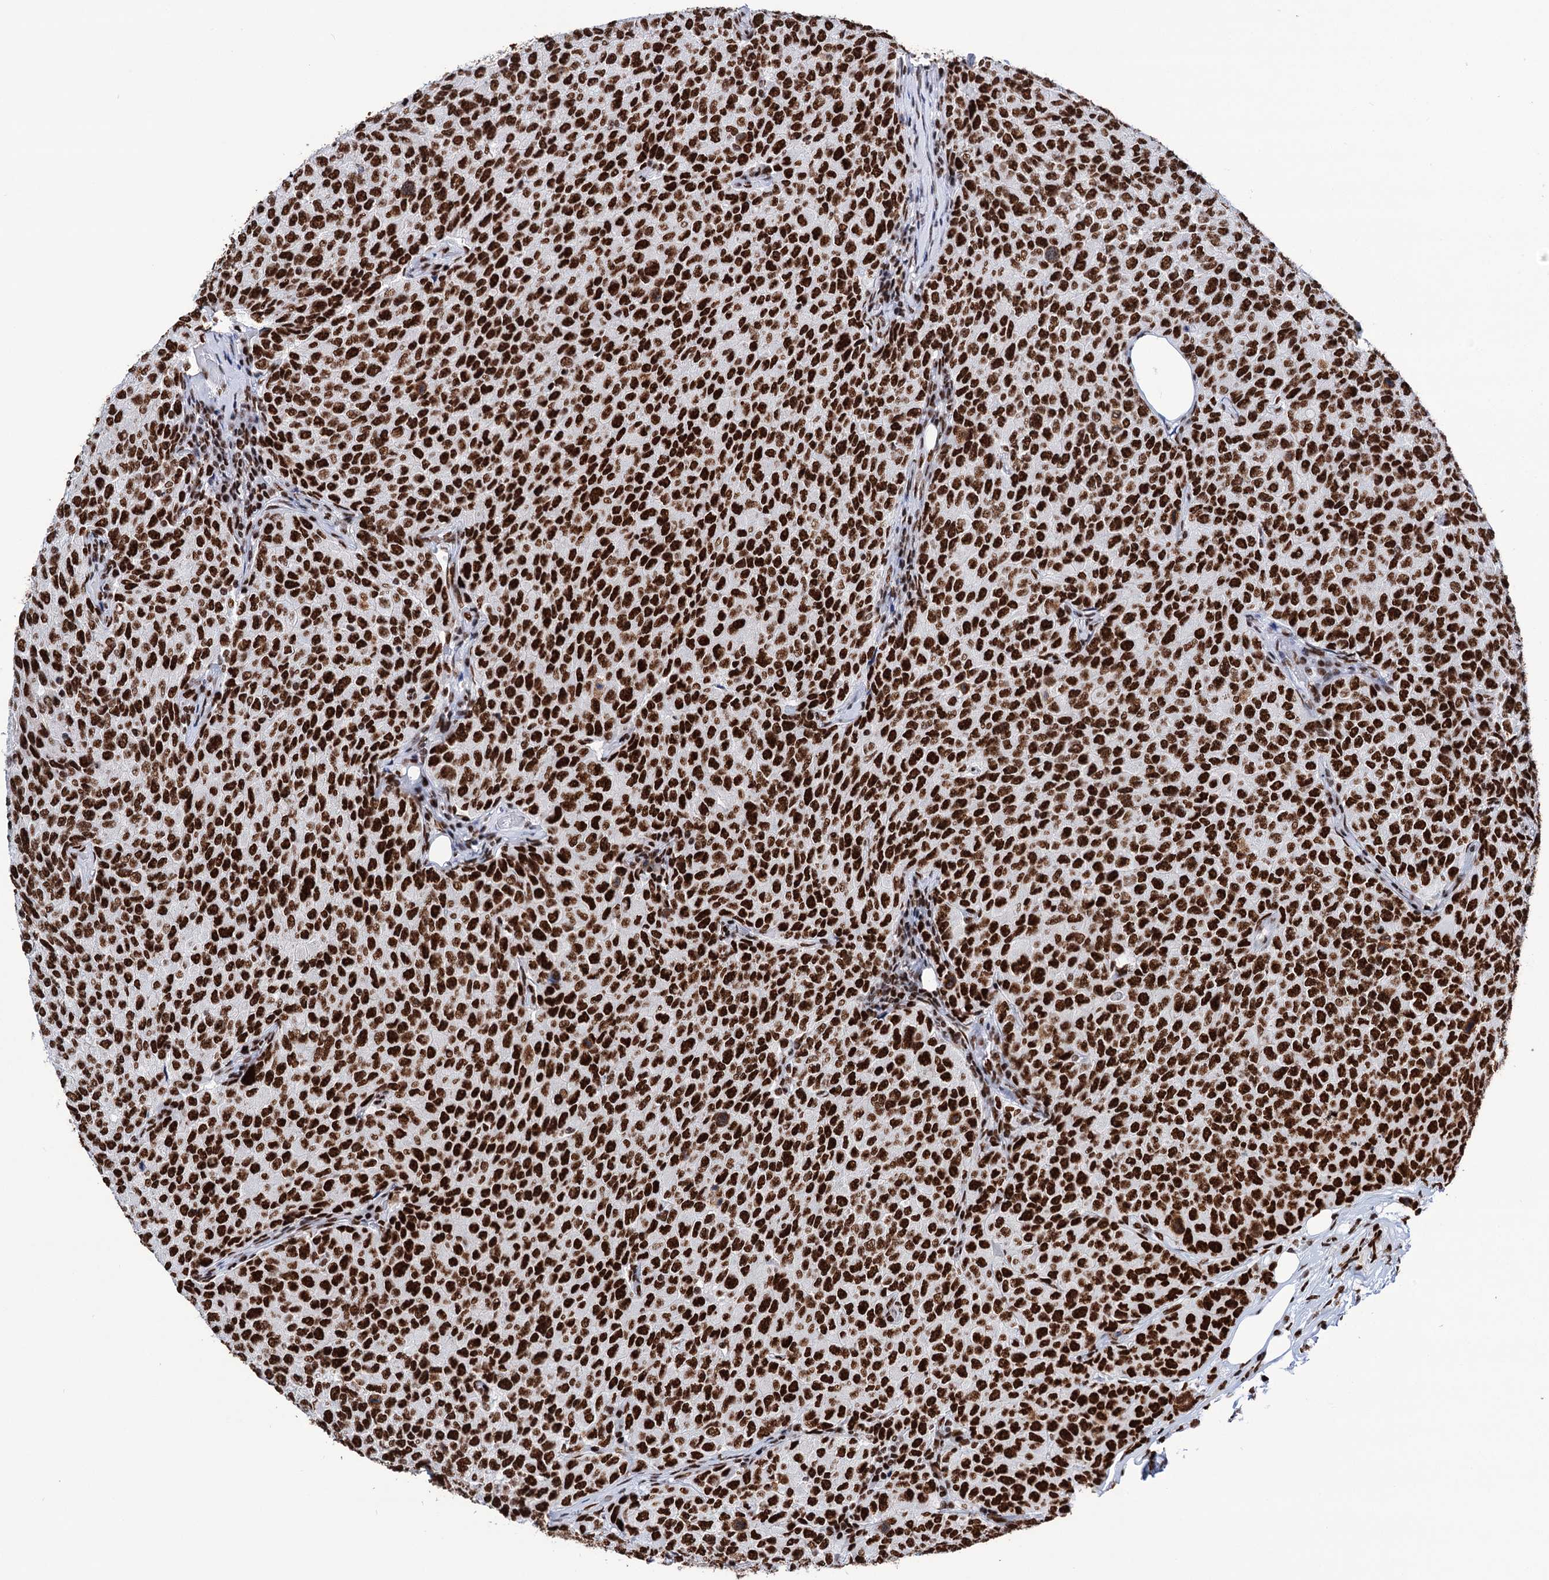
{"staining": {"intensity": "strong", "quantity": ">75%", "location": "nuclear"}, "tissue": "breast cancer", "cell_type": "Tumor cells", "image_type": "cancer", "snomed": [{"axis": "morphology", "description": "Duct carcinoma"}, {"axis": "topography", "description": "Breast"}], "caption": "This is a micrograph of immunohistochemistry staining of infiltrating ductal carcinoma (breast), which shows strong positivity in the nuclear of tumor cells.", "gene": "MATR3", "patient": {"sex": "female", "age": 55}}